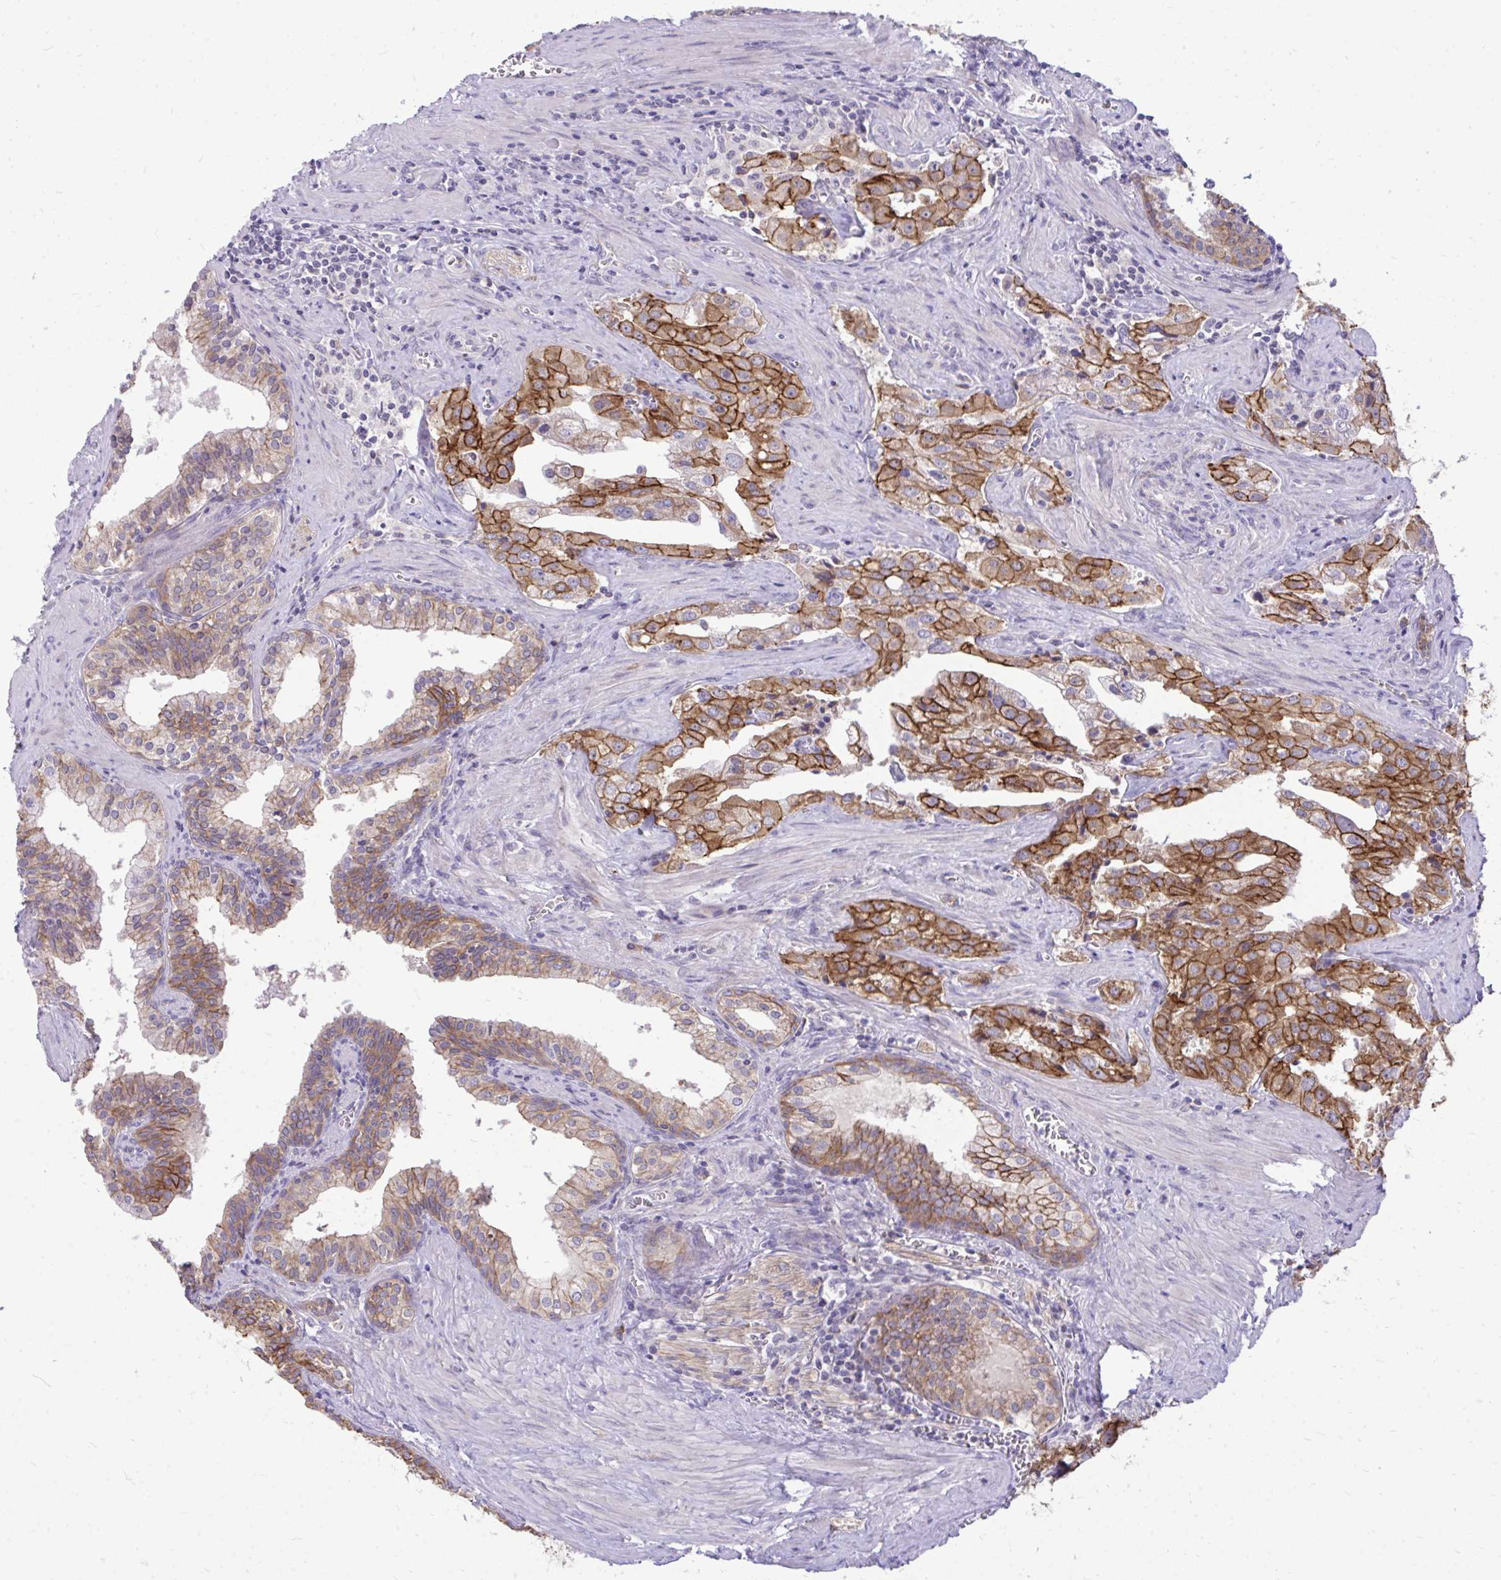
{"staining": {"intensity": "moderate", "quantity": ">75%", "location": "cytoplasmic/membranous"}, "tissue": "prostate cancer", "cell_type": "Tumor cells", "image_type": "cancer", "snomed": [{"axis": "morphology", "description": "Adenocarcinoma, High grade"}, {"axis": "topography", "description": "Prostate"}], "caption": "Moderate cytoplasmic/membranous protein staining is appreciated in approximately >75% of tumor cells in prostate cancer (high-grade adenocarcinoma).", "gene": "SPTBN2", "patient": {"sex": "male", "age": 68}}